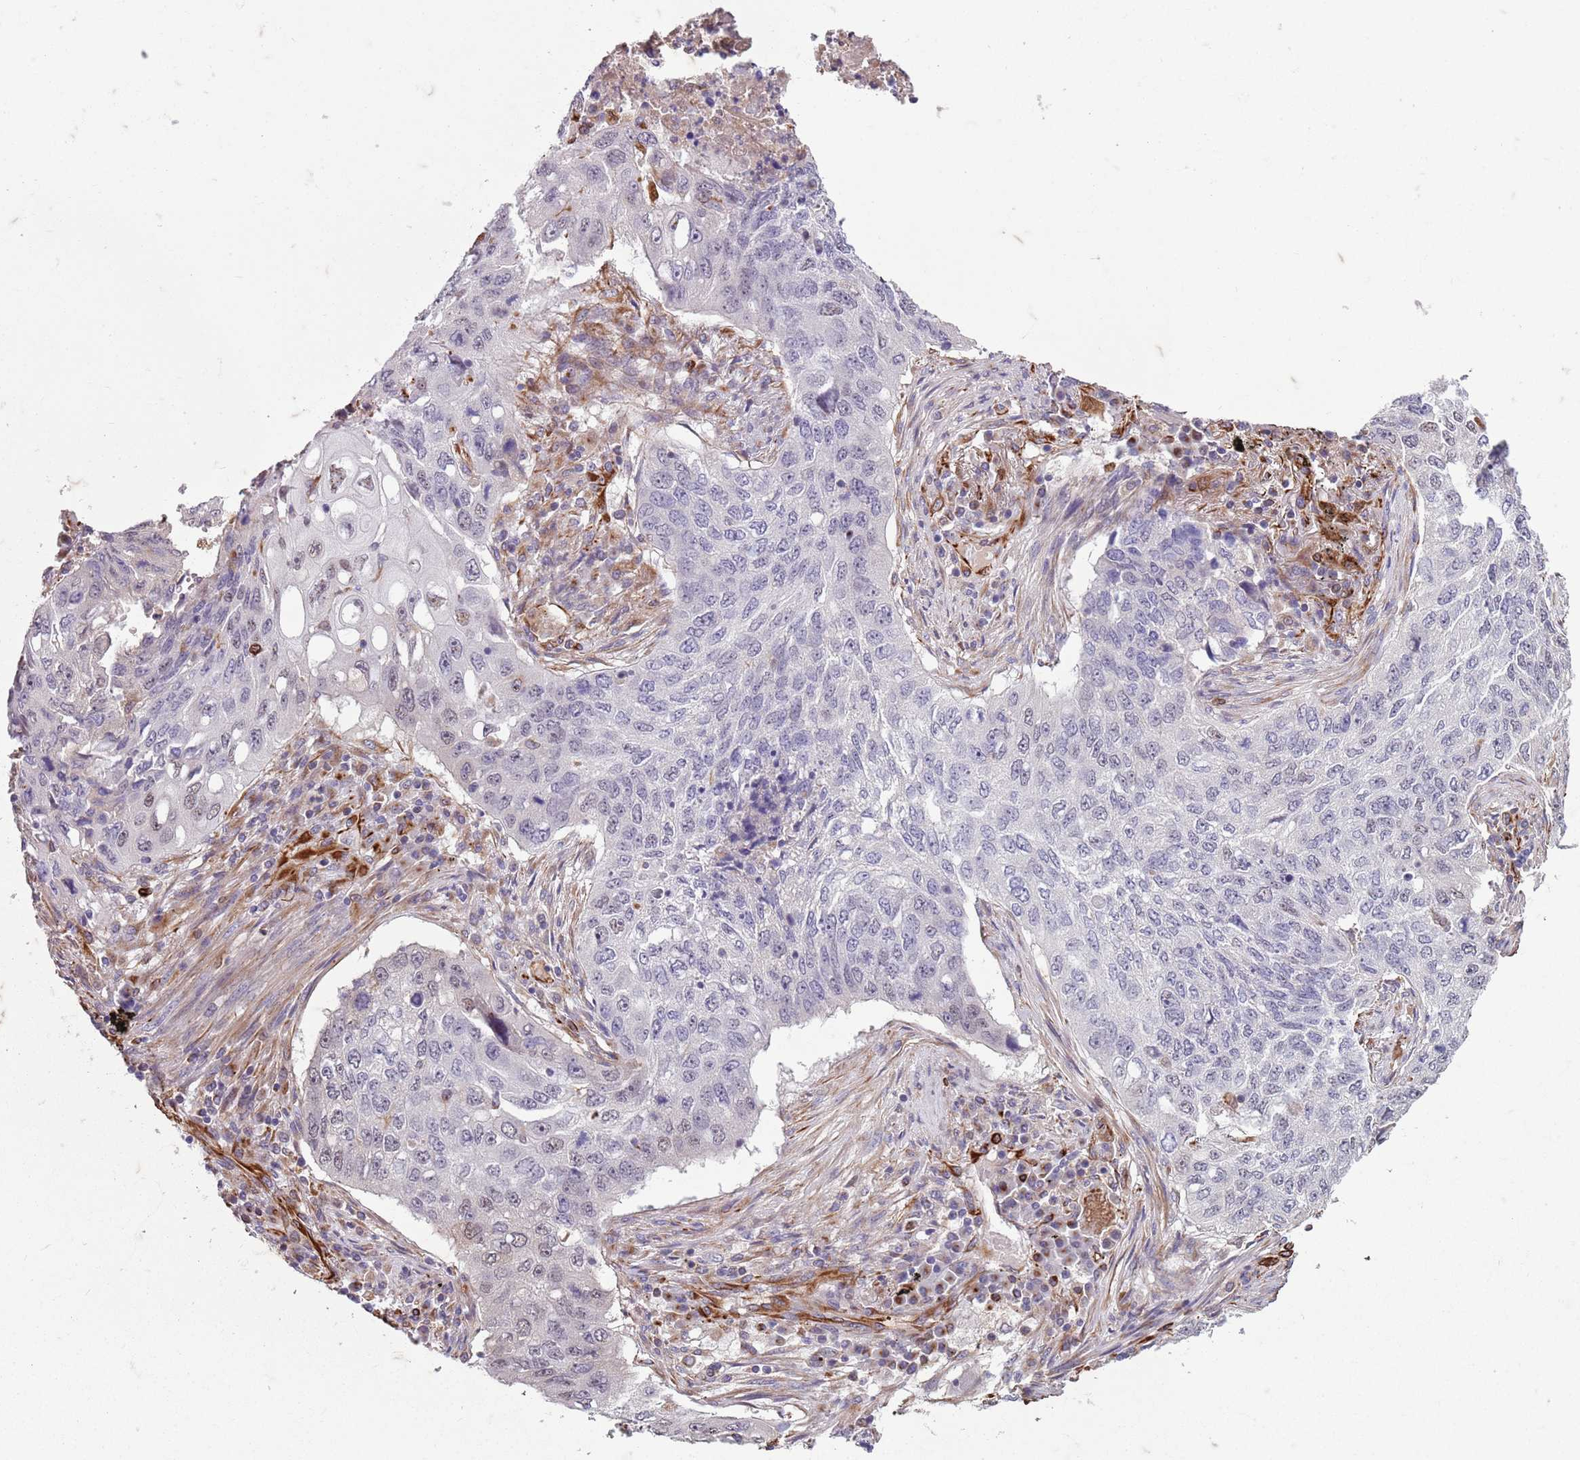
{"staining": {"intensity": "negative", "quantity": "none", "location": "none"}, "tissue": "lung cancer", "cell_type": "Tumor cells", "image_type": "cancer", "snomed": [{"axis": "morphology", "description": "Squamous cell carcinoma, NOS"}, {"axis": "topography", "description": "Lung"}], "caption": "There is no significant expression in tumor cells of squamous cell carcinoma (lung).", "gene": "TAS2R38", "patient": {"sex": "female", "age": 63}}